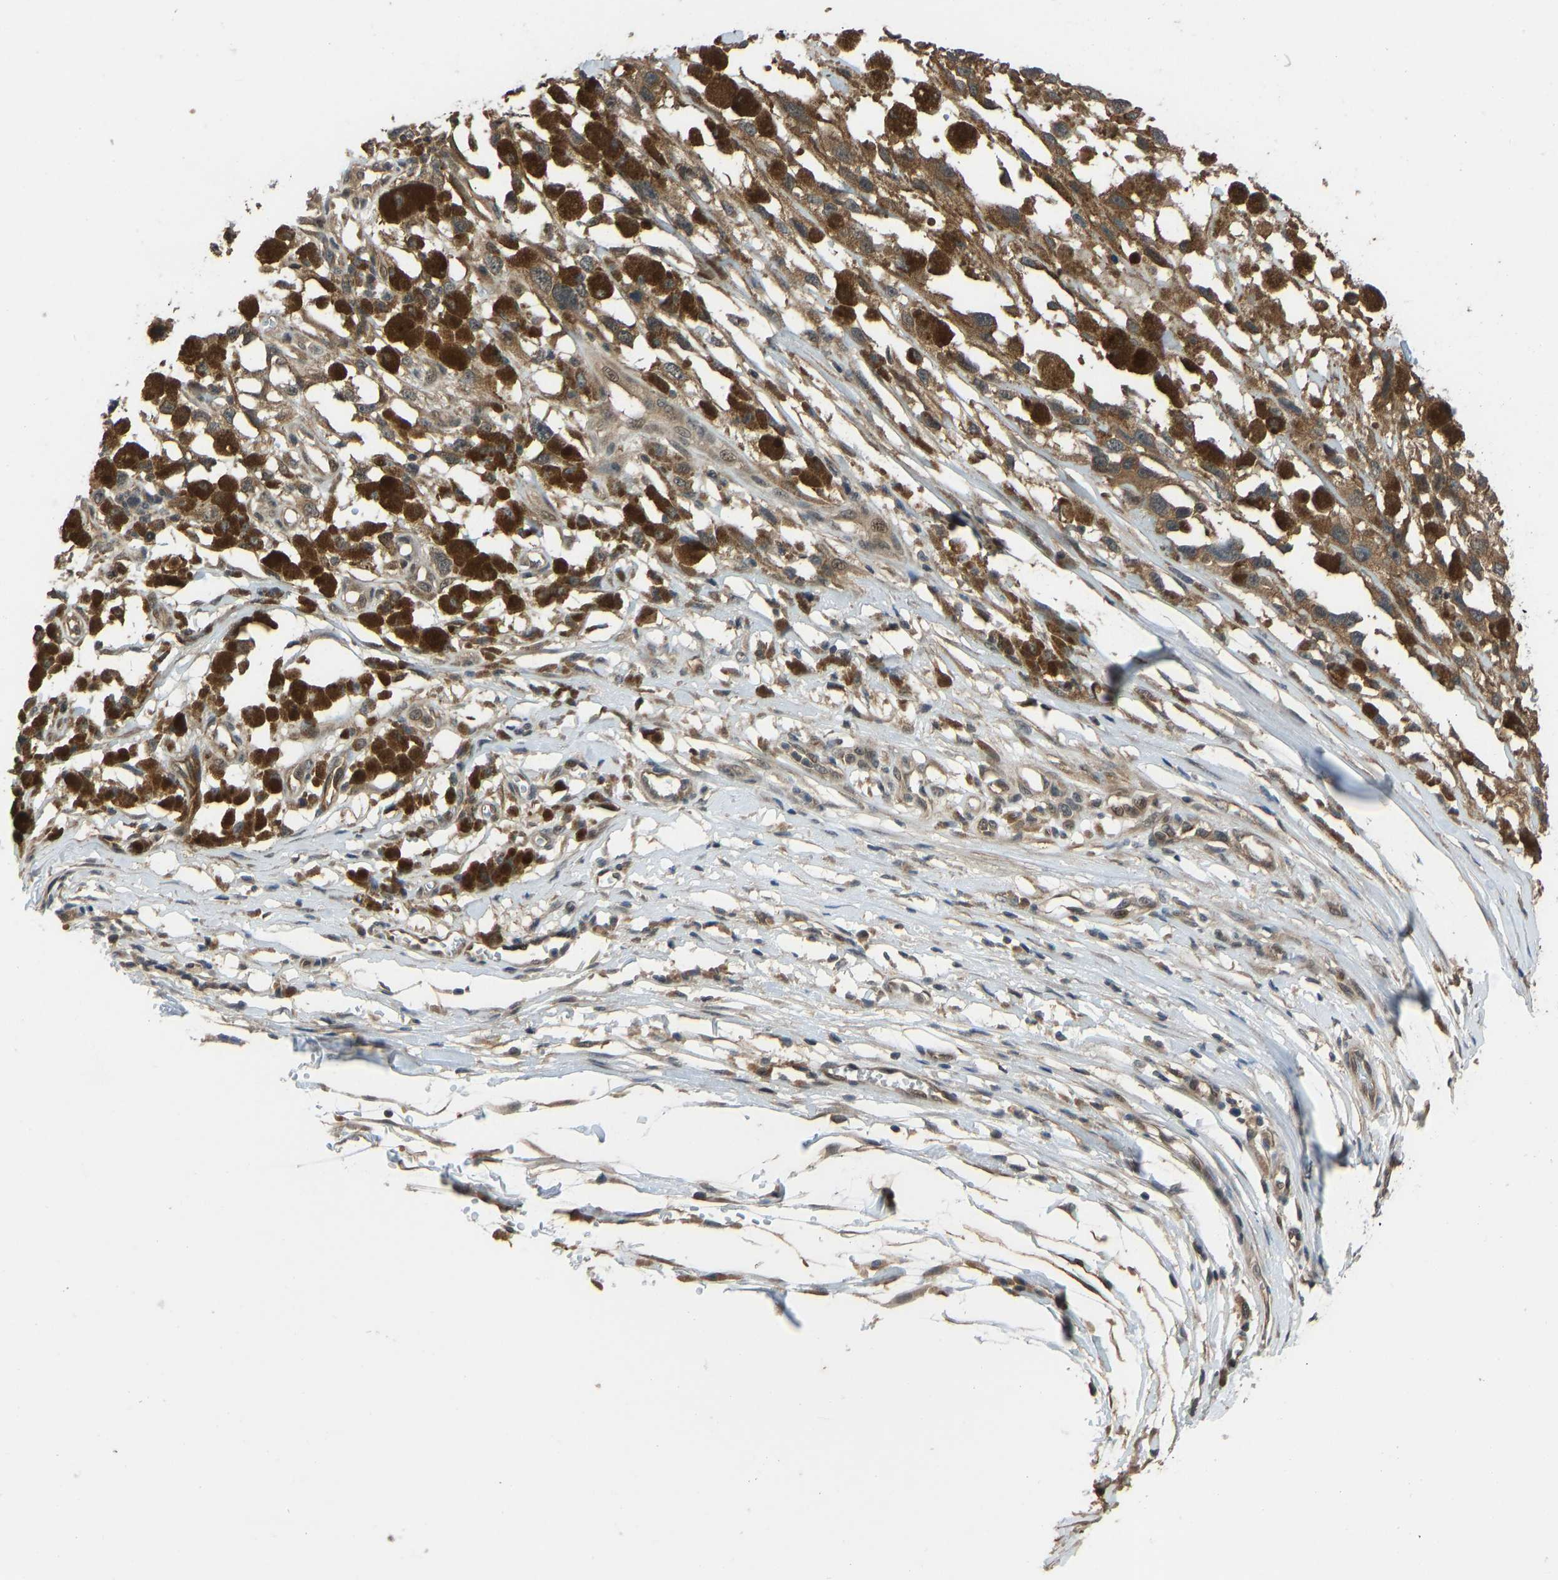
{"staining": {"intensity": "moderate", "quantity": ">75%", "location": "cytoplasmic/membranous"}, "tissue": "melanoma", "cell_type": "Tumor cells", "image_type": "cancer", "snomed": [{"axis": "morphology", "description": "Malignant melanoma, Metastatic site"}, {"axis": "topography", "description": "Lymph node"}], "caption": "A histopathology image showing moderate cytoplasmic/membranous expression in approximately >75% of tumor cells in melanoma, as visualized by brown immunohistochemical staining.", "gene": "CCT8", "patient": {"sex": "male", "age": 59}}